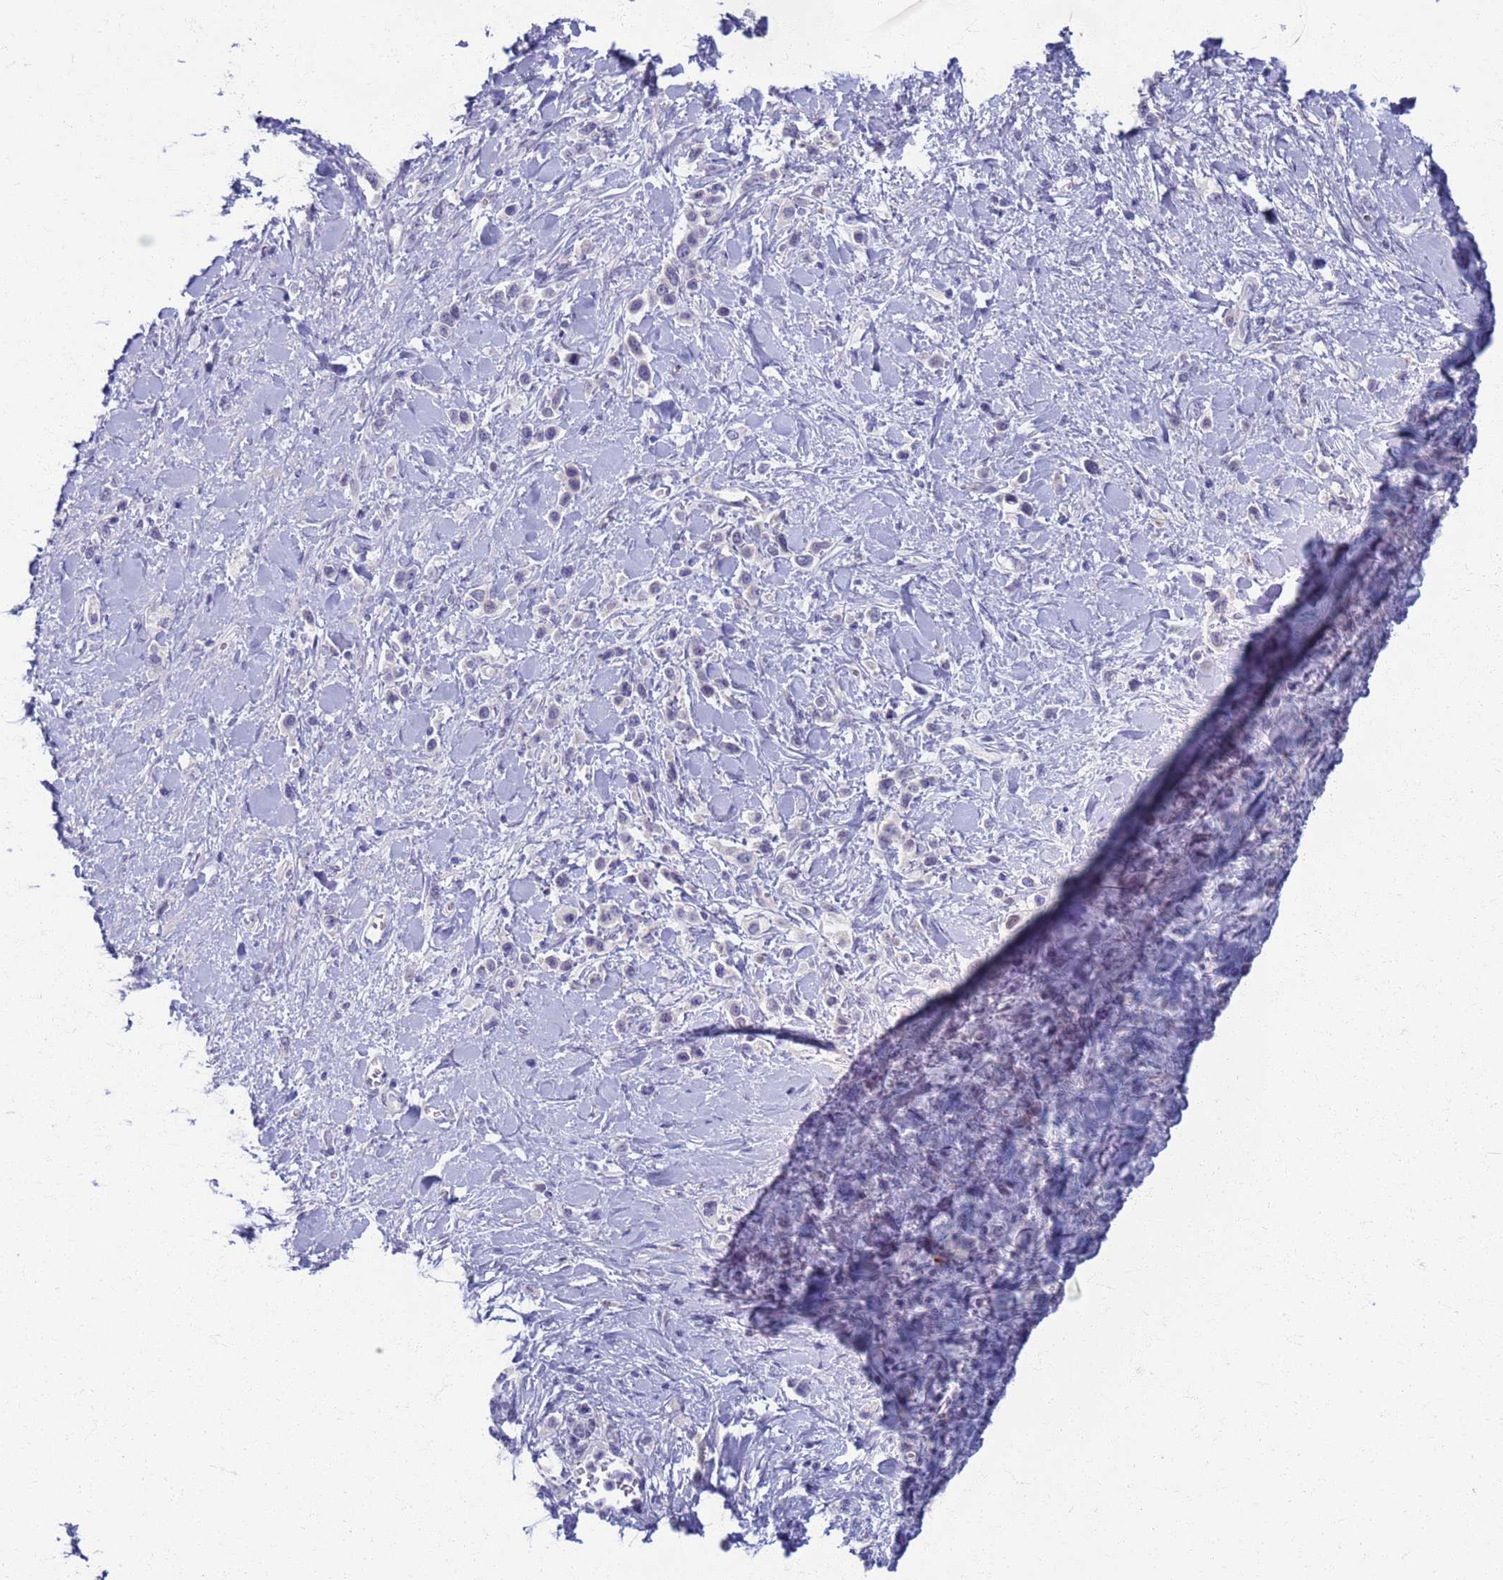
{"staining": {"intensity": "negative", "quantity": "none", "location": "none"}, "tissue": "stomach cancer", "cell_type": "Tumor cells", "image_type": "cancer", "snomed": [{"axis": "morphology", "description": "Normal tissue, NOS"}, {"axis": "morphology", "description": "Adenocarcinoma, NOS"}, {"axis": "topography", "description": "Stomach, upper"}, {"axis": "topography", "description": "Stomach"}], "caption": "An immunohistochemistry (IHC) micrograph of stomach cancer is shown. There is no staining in tumor cells of stomach cancer.", "gene": "CLCA2", "patient": {"sex": "female", "age": 65}}